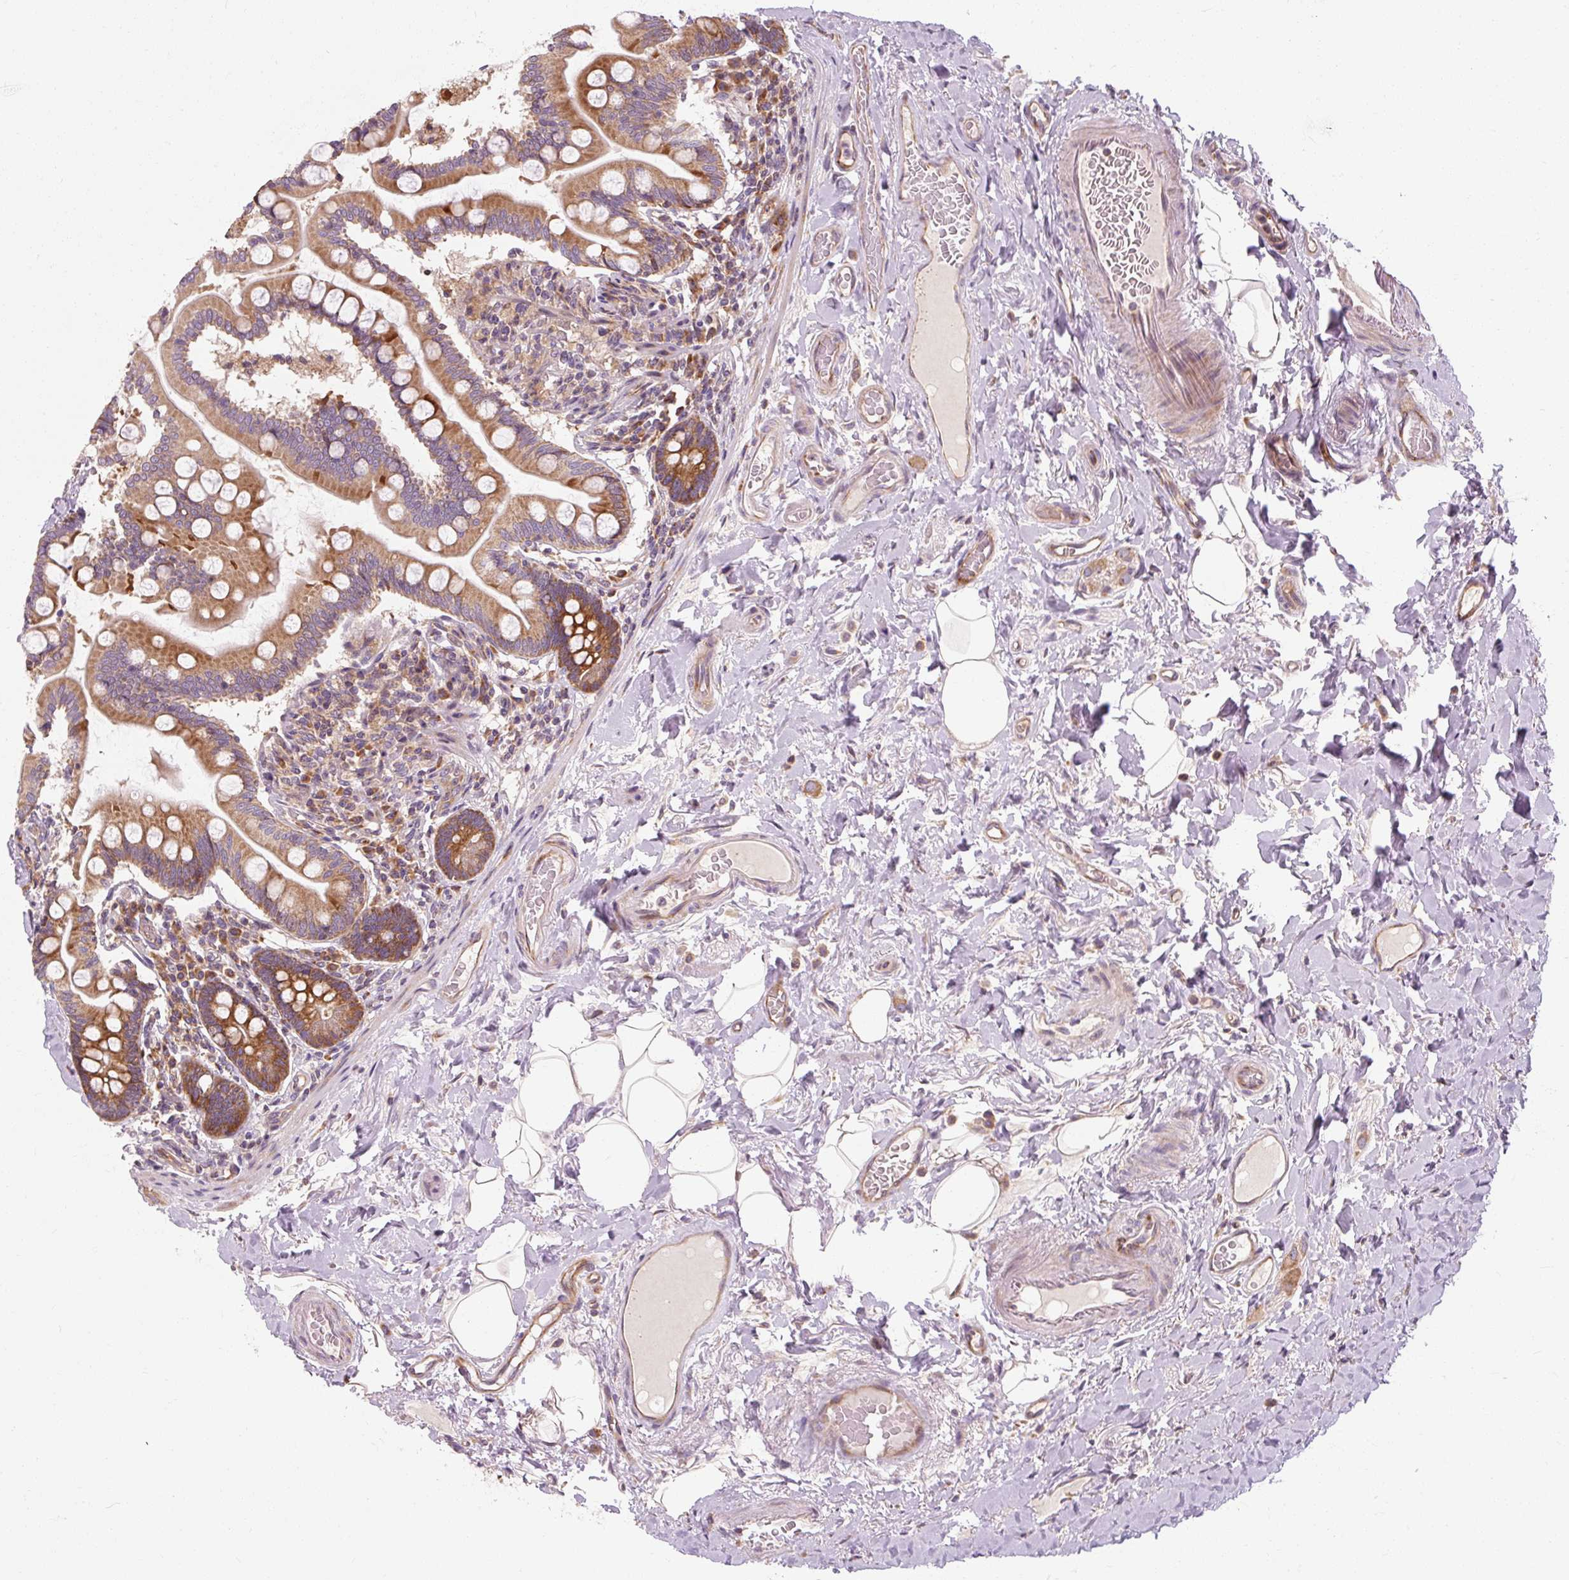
{"staining": {"intensity": "strong", "quantity": ">75%", "location": "cytoplasmic/membranous"}, "tissue": "small intestine", "cell_type": "Glandular cells", "image_type": "normal", "snomed": [{"axis": "morphology", "description": "Normal tissue, NOS"}, {"axis": "topography", "description": "Small intestine"}], "caption": "Protein staining by immunohistochemistry (IHC) shows strong cytoplasmic/membranous staining in approximately >75% of glandular cells in benign small intestine.", "gene": "PRSS48", "patient": {"sex": "female", "age": 64}}